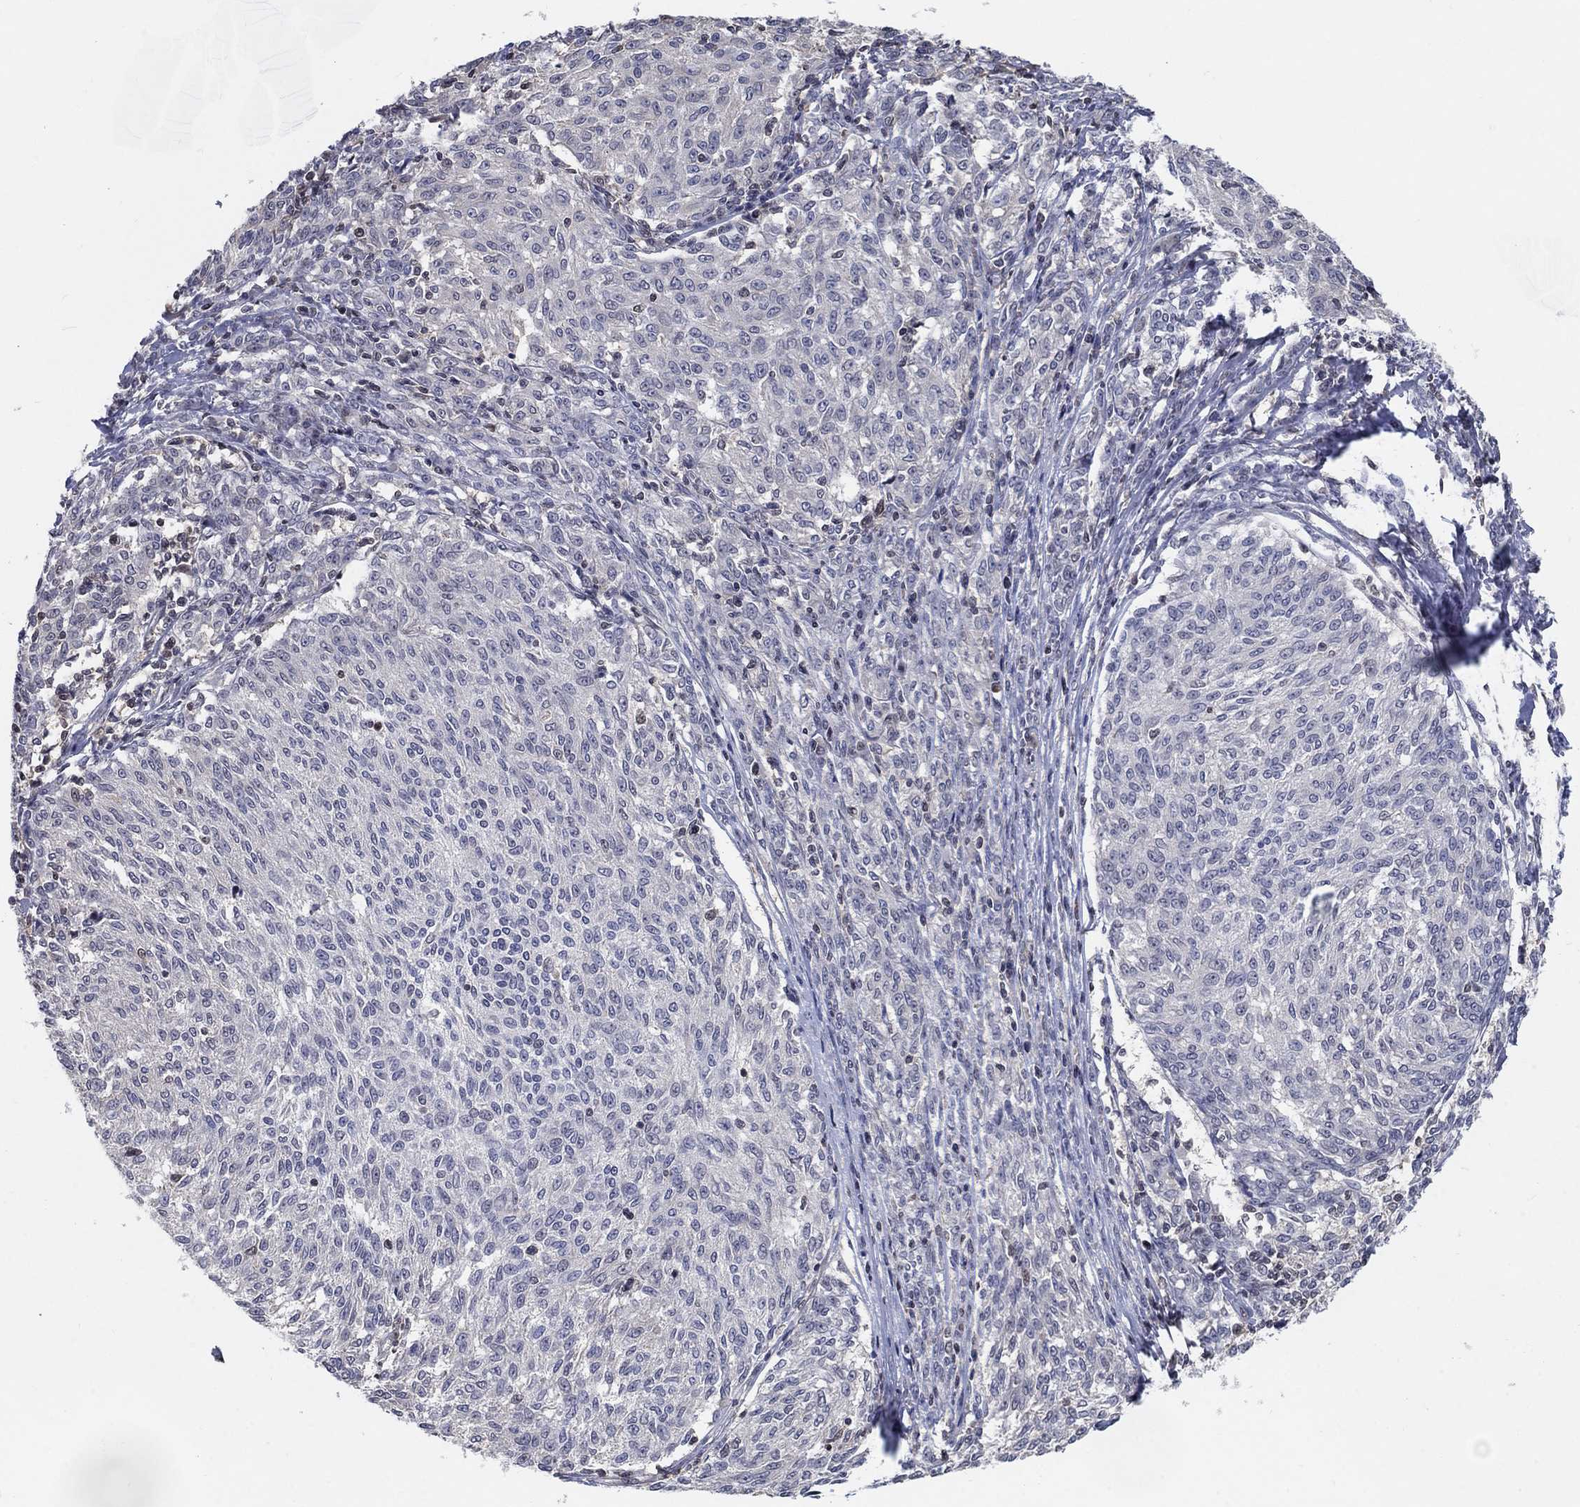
{"staining": {"intensity": "negative", "quantity": "none", "location": "none"}, "tissue": "melanoma", "cell_type": "Tumor cells", "image_type": "cancer", "snomed": [{"axis": "morphology", "description": "Malignant melanoma, NOS"}, {"axis": "topography", "description": "Skin"}], "caption": "Immunohistochemical staining of human melanoma reveals no significant positivity in tumor cells. (Brightfield microscopy of DAB IHC at high magnification).", "gene": "CENPE", "patient": {"sex": "female", "age": 72}}